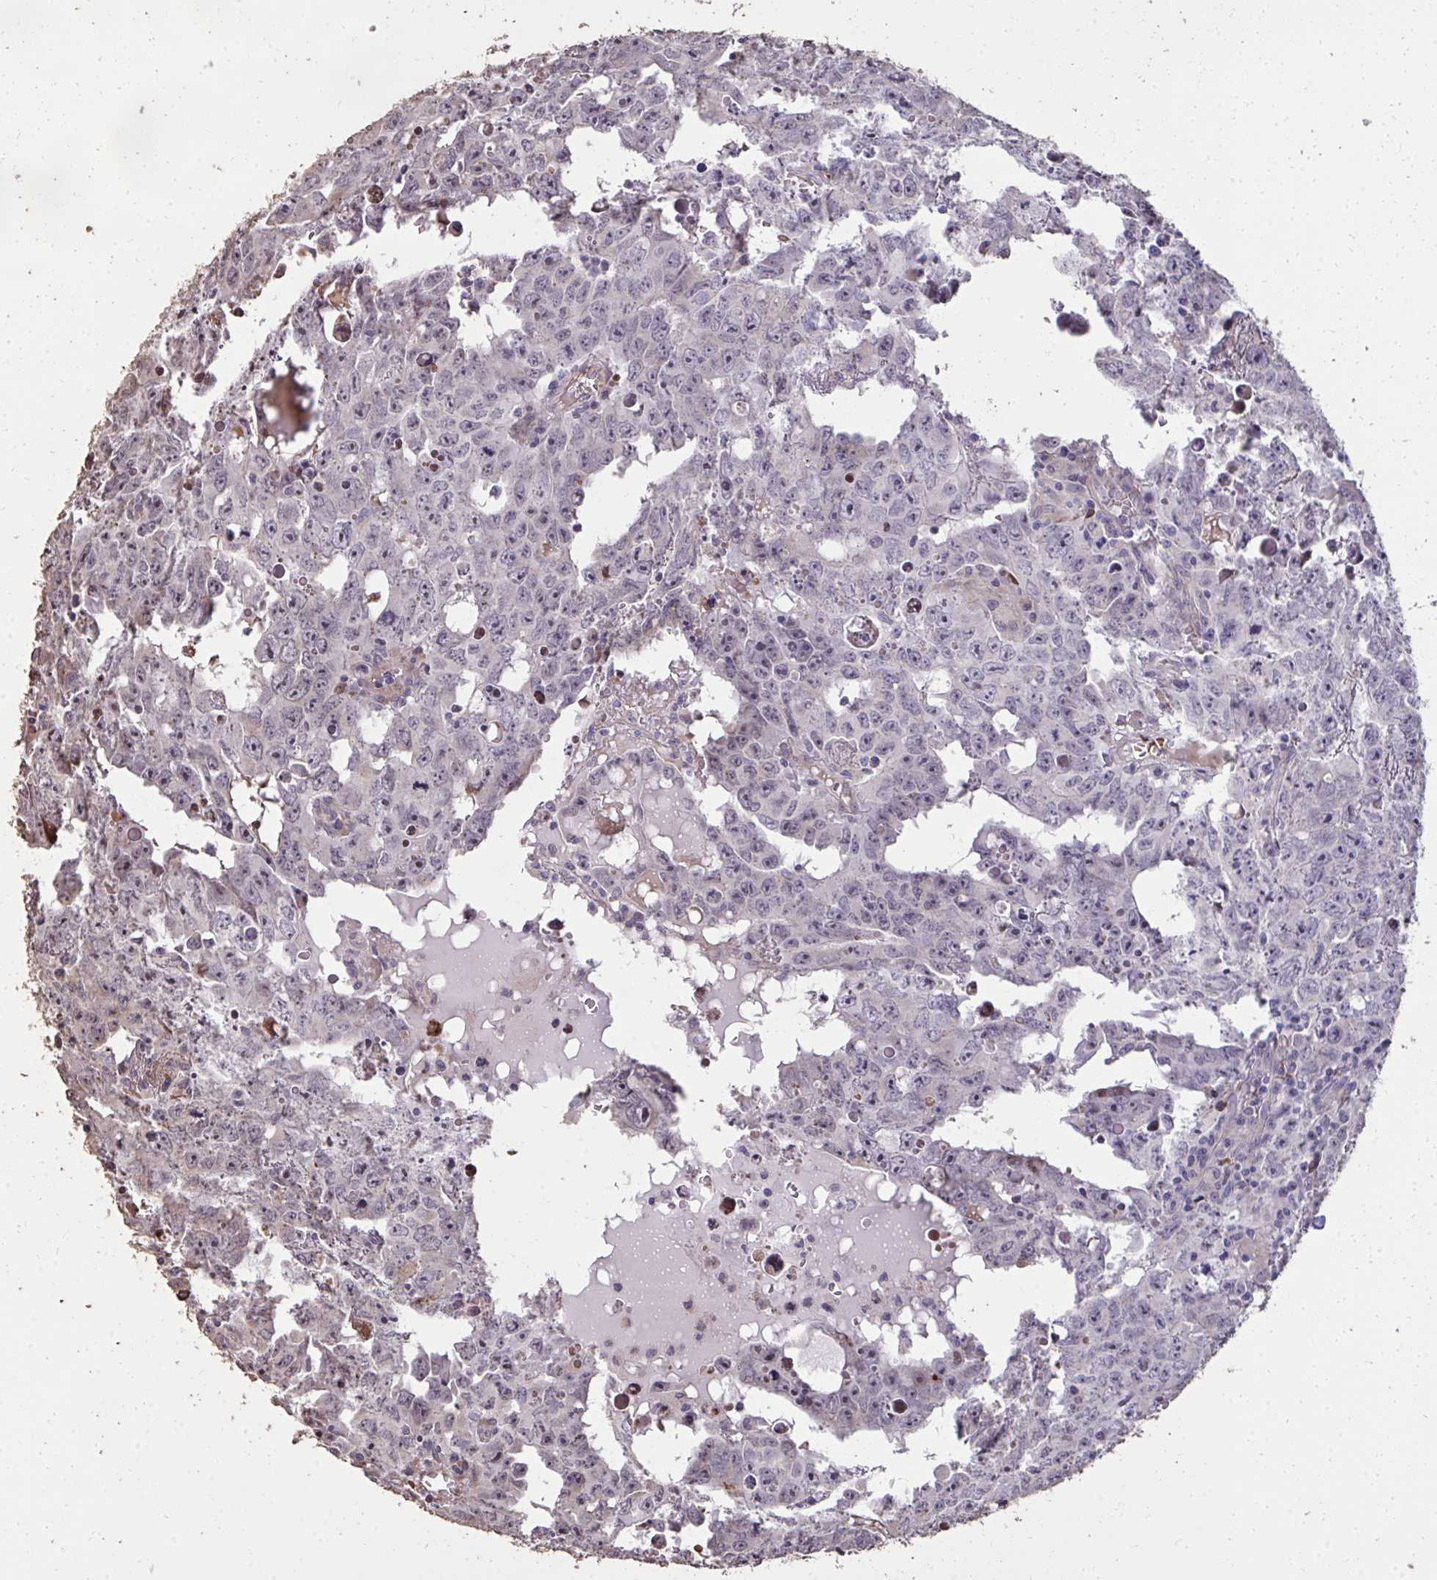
{"staining": {"intensity": "negative", "quantity": "none", "location": "none"}, "tissue": "testis cancer", "cell_type": "Tumor cells", "image_type": "cancer", "snomed": [{"axis": "morphology", "description": "Carcinoma, Embryonal, NOS"}, {"axis": "topography", "description": "Testis"}], "caption": "Human testis cancer (embryonal carcinoma) stained for a protein using IHC displays no positivity in tumor cells.", "gene": "FIBCD1", "patient": {"sex": "male", "age": 22}}